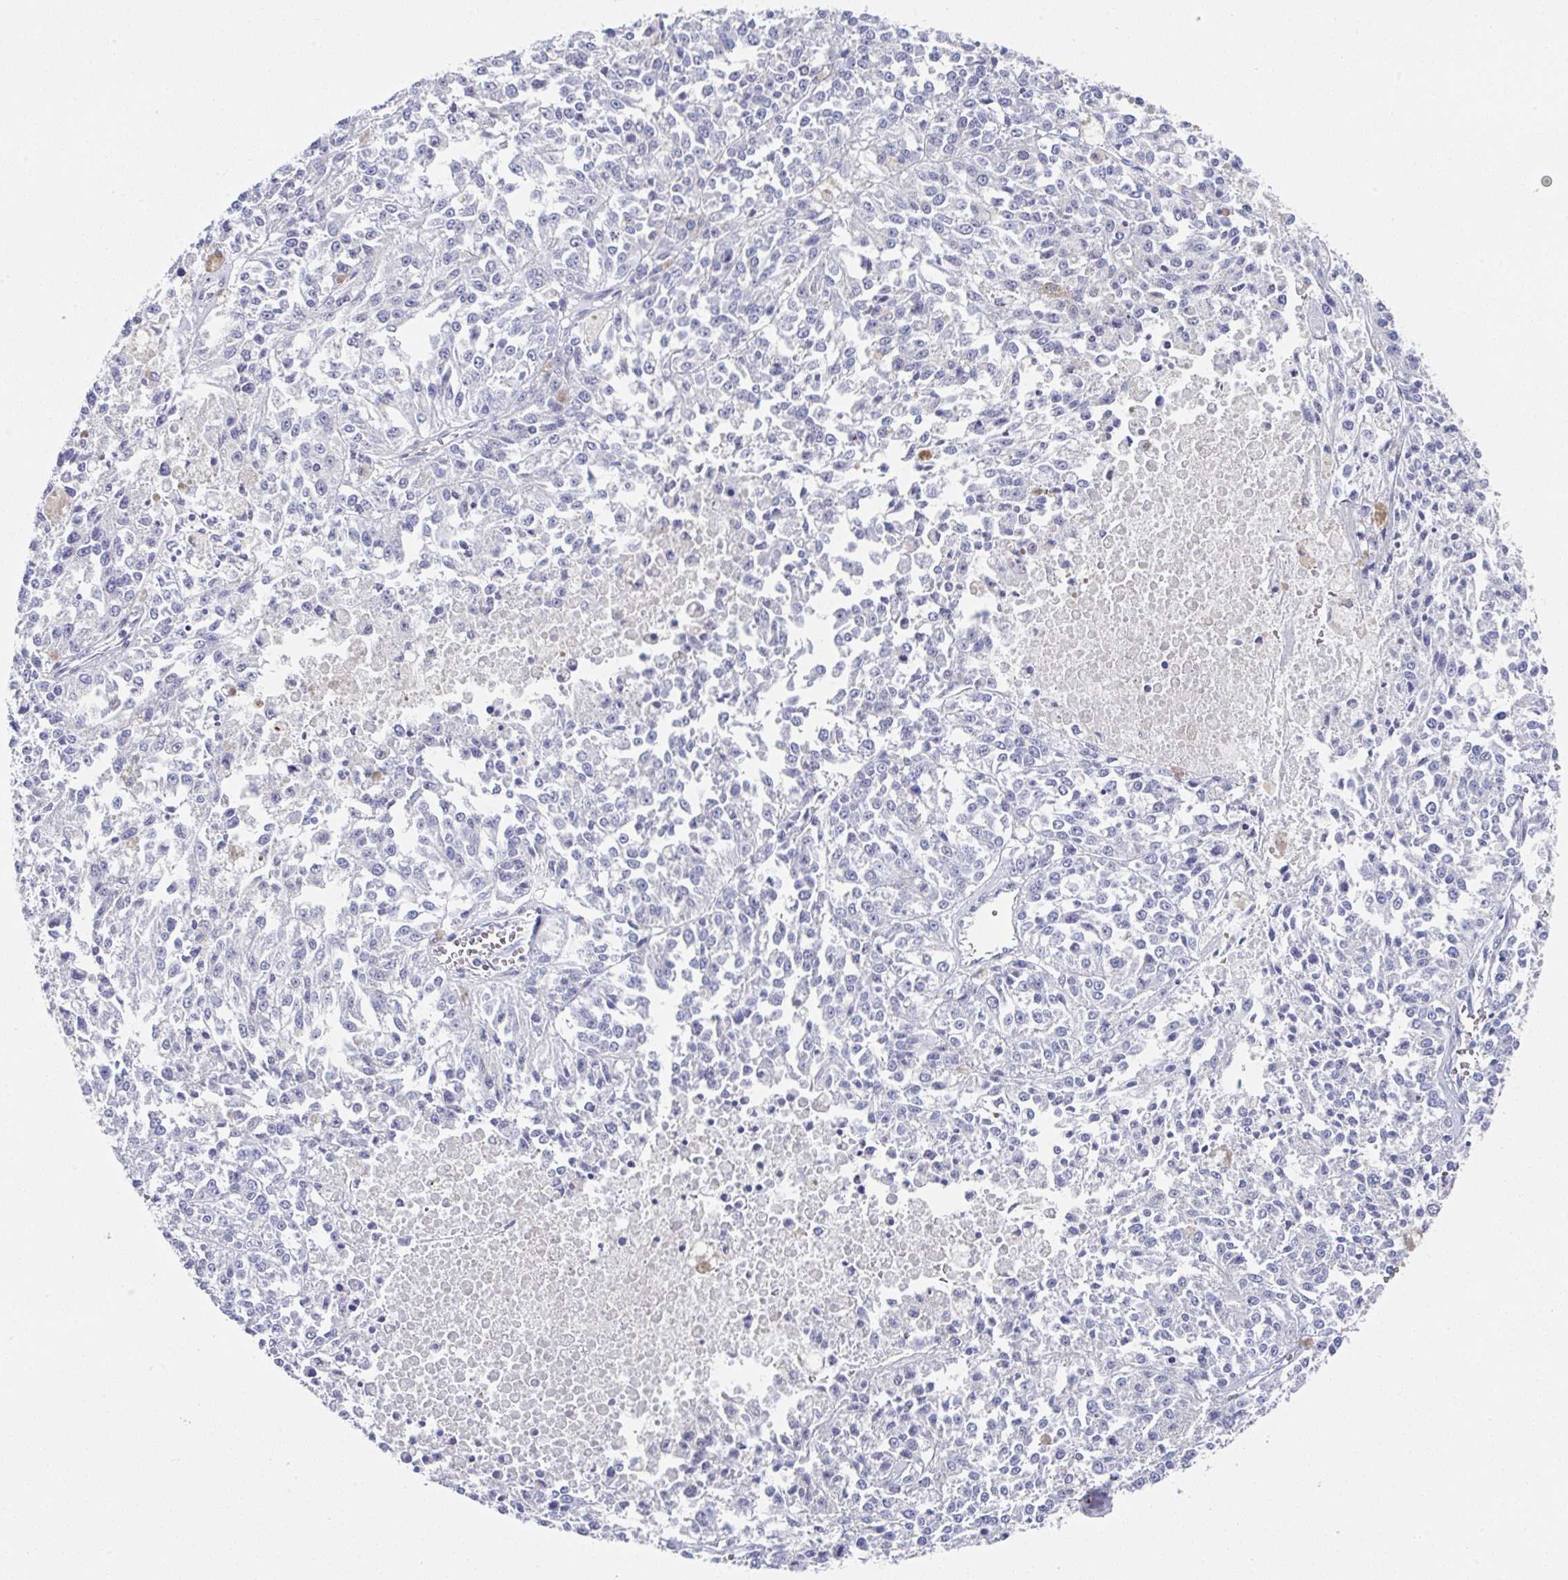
{"staining": {"intensity": "negative", "quantity": "none", "location": "none"}, "tissue": "melanoma", "cell_type": "Tumor cells", "image_type": "cancer", "snomed": [{"axis": "morphology", "description": "Malignant melanoma, NOS"}, {"axis": "topography", "description": "Skin"}], "caption": "The immunohistochemistry image has no significant positivity in tumor cells of melanoma tissue.", "gene": "TNFRSF8", "patient": {"sex": "female", "age": 64}}